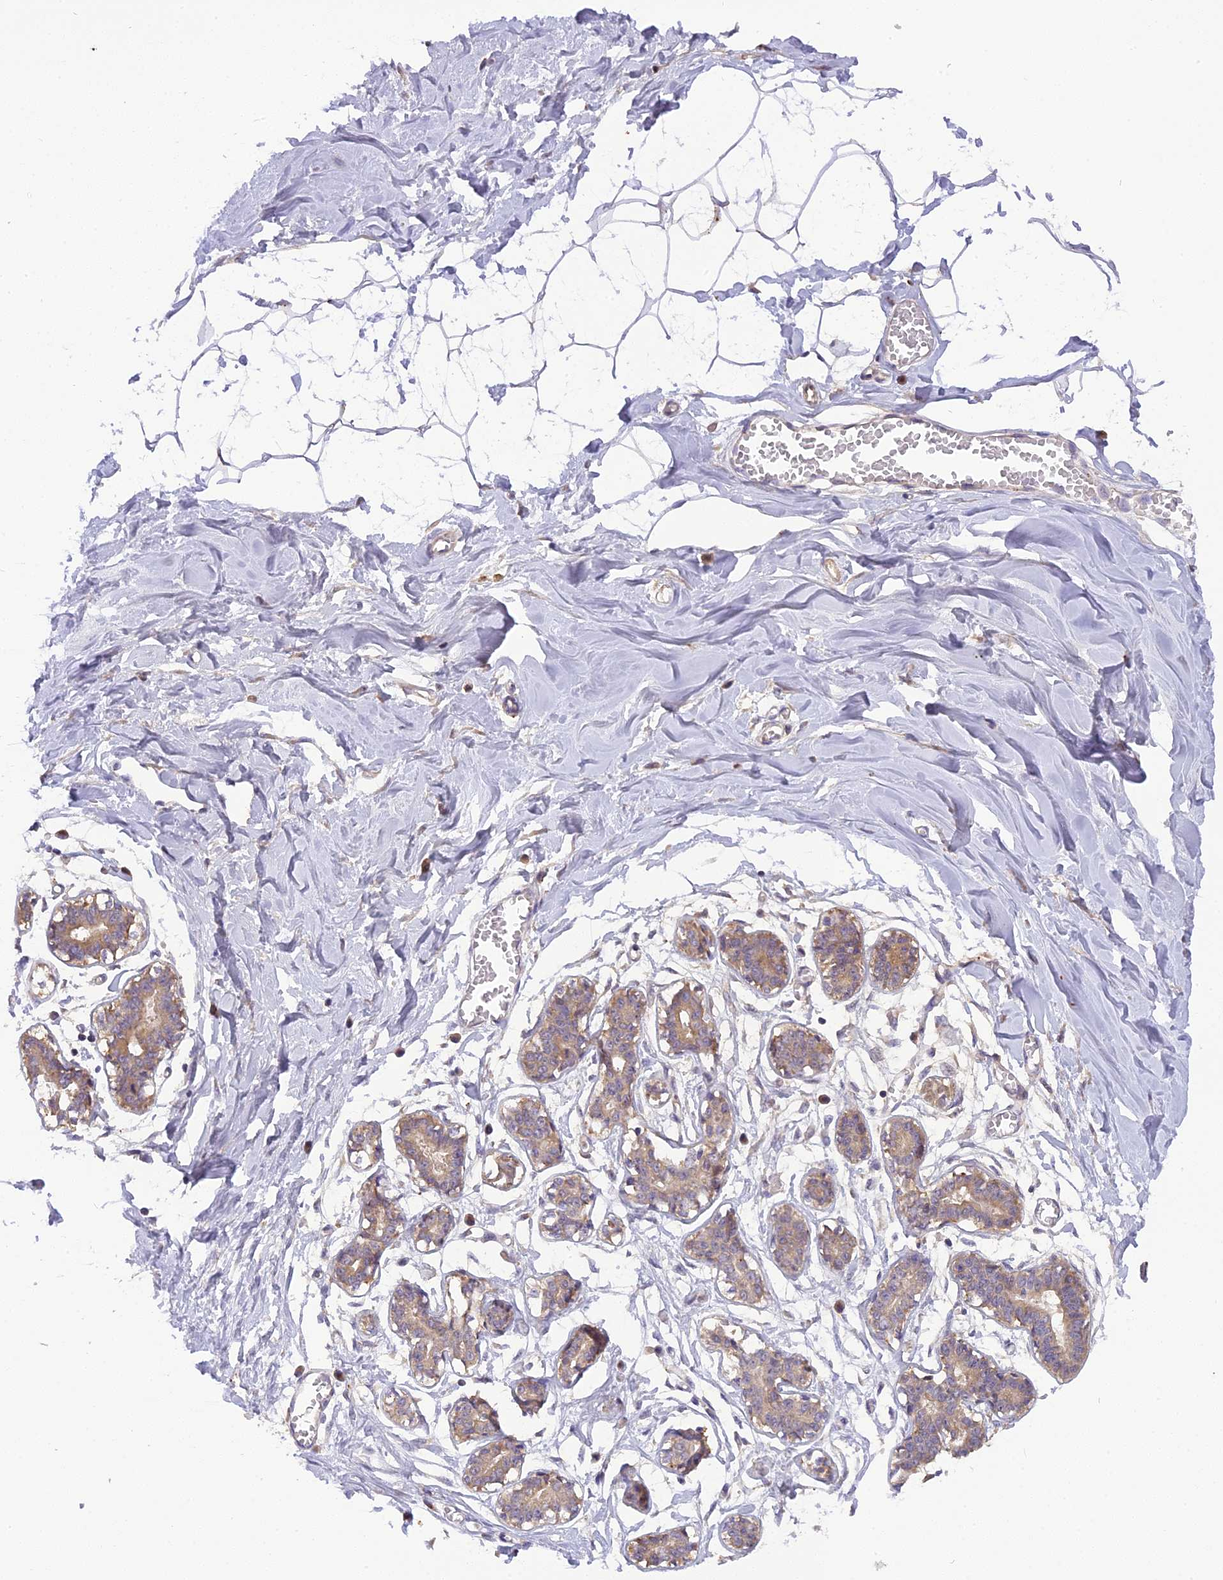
{"staining": {"intensity": "negative", "quantity": "none", "location": "none"}, "tissue": "breast", "cell_type": "Adipocytes", "image_type": "normal", "snomed": [{"axis": "morphology", "description": "Normal tissue, NOS"}, {"axis": "topography", "description": "Breast"}], "caption": "Human breast stained for a protein using IHC reveals no positivity in adipocytes.", "gene": "FNIP2", "patient": {"sex": "female", "age": 27}}